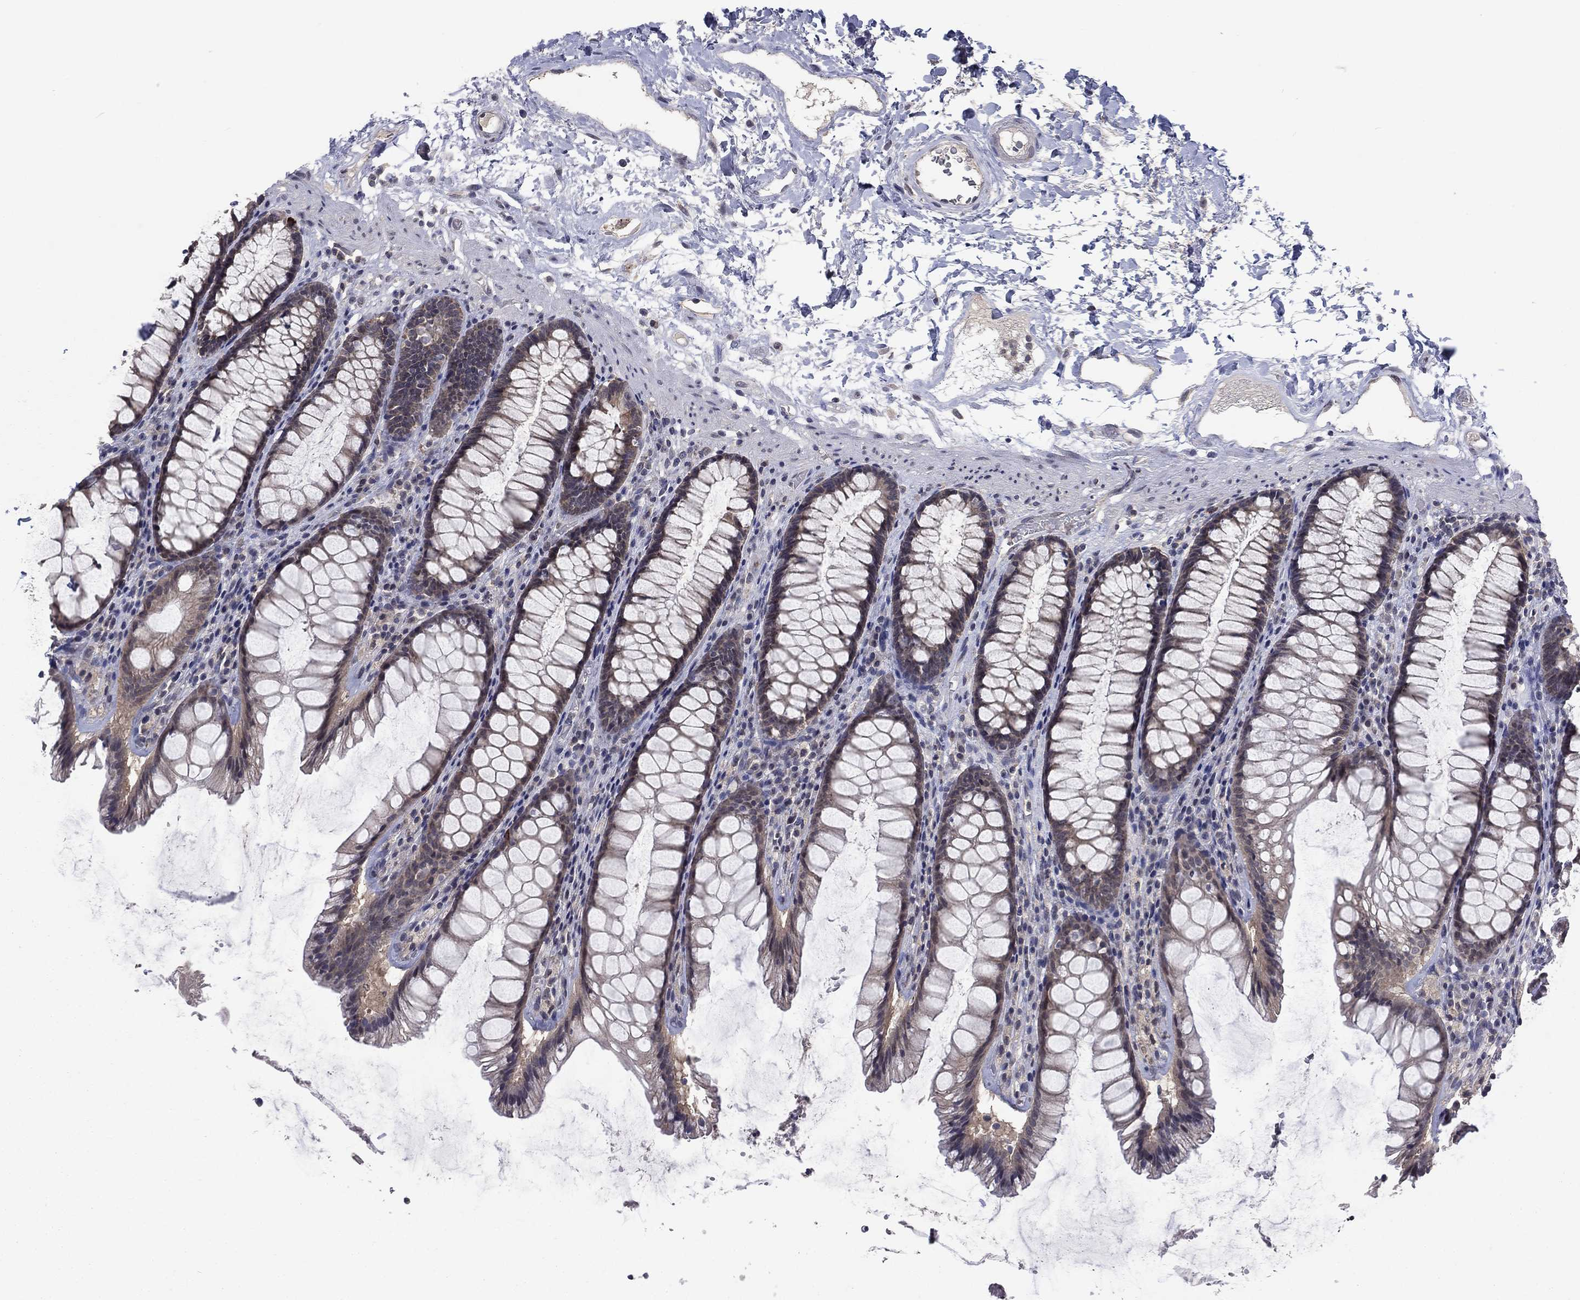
{"staining": {"intensity": "weak", "quantity": "25%-75%", "location": "cytoplasmic/membranous"}, "tissue": "rectum", "cell_type": "Glandular cells", "image_type": "normal", "snomed": [{"axis": "morphology", "description": "Normal tissue, NOS"}, {"axis": "topography", "description": "Rectum"}], "caption": "Immunohistochemical staining of normal human rectum demonstrates low levels of weak cytoplasmic/membranous staining in approximately 25%-75% of glandular cells.", "gene": "SPATA33", "patient": {"sex": "male", "age": 72}}